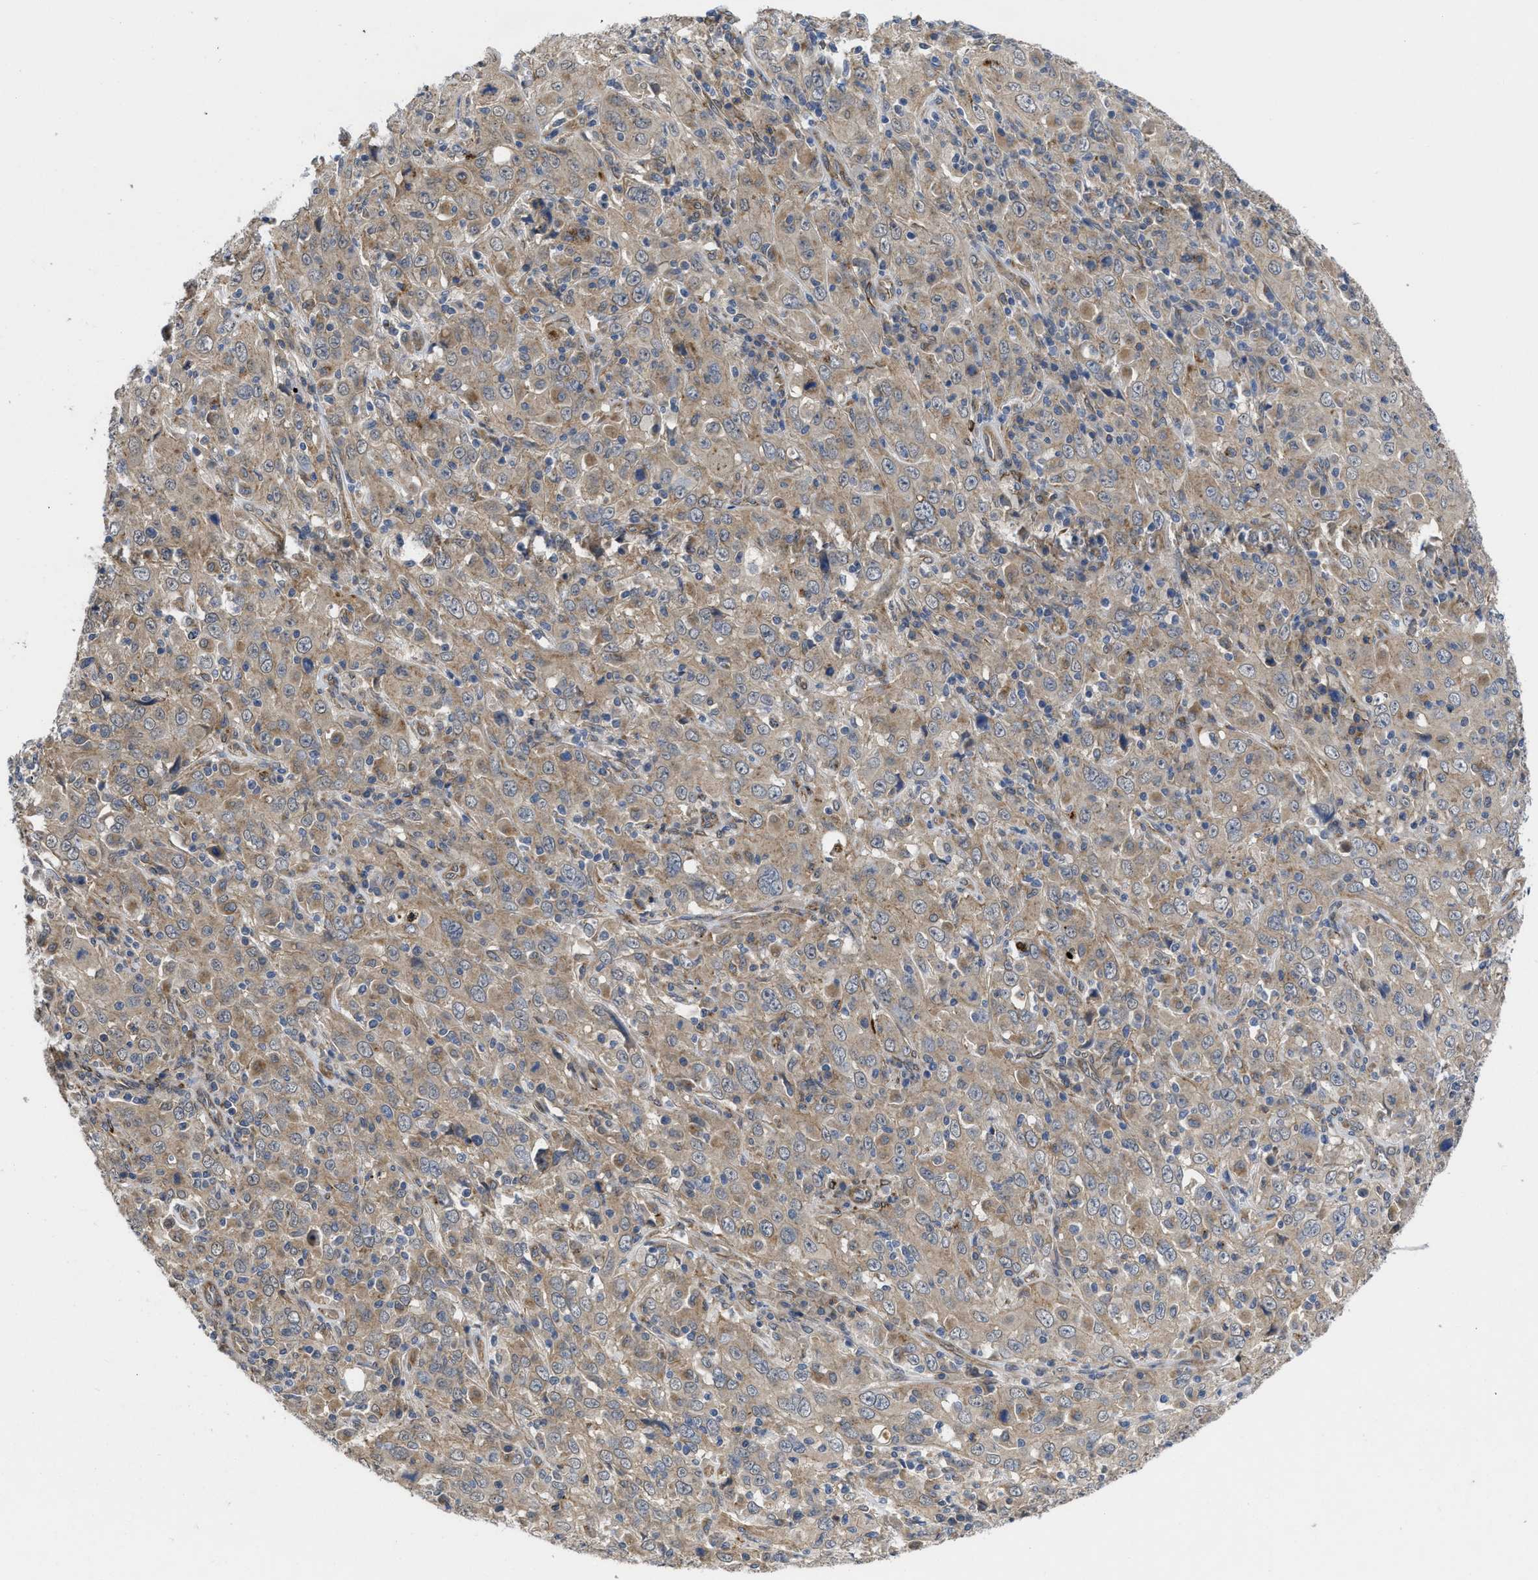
{"staining": {"intensity": "weak", "quantity": ">75%", "location": "cytoplasmic/membranous"}, "tissue": "cervical cancer", "cell_type": "Tumor cells", "image_type": "cancer", "snomed": [{"axis": "morphology", "description": "Squamous cell carcinoma, NOS"}, {"axis": "topography", "description": "Cervix"}], "caption": "A high-resolution image shows IHC staining of cervical squamous cell carcinoma, which displays weak cytoplasmic/membranous staining in approximately >75% of tumor cells. (brown staining indicates protein expression, while blue staining denotes nuclei).", "gene": "PKD2", "patient": {"sex": "female", "age": 46}}